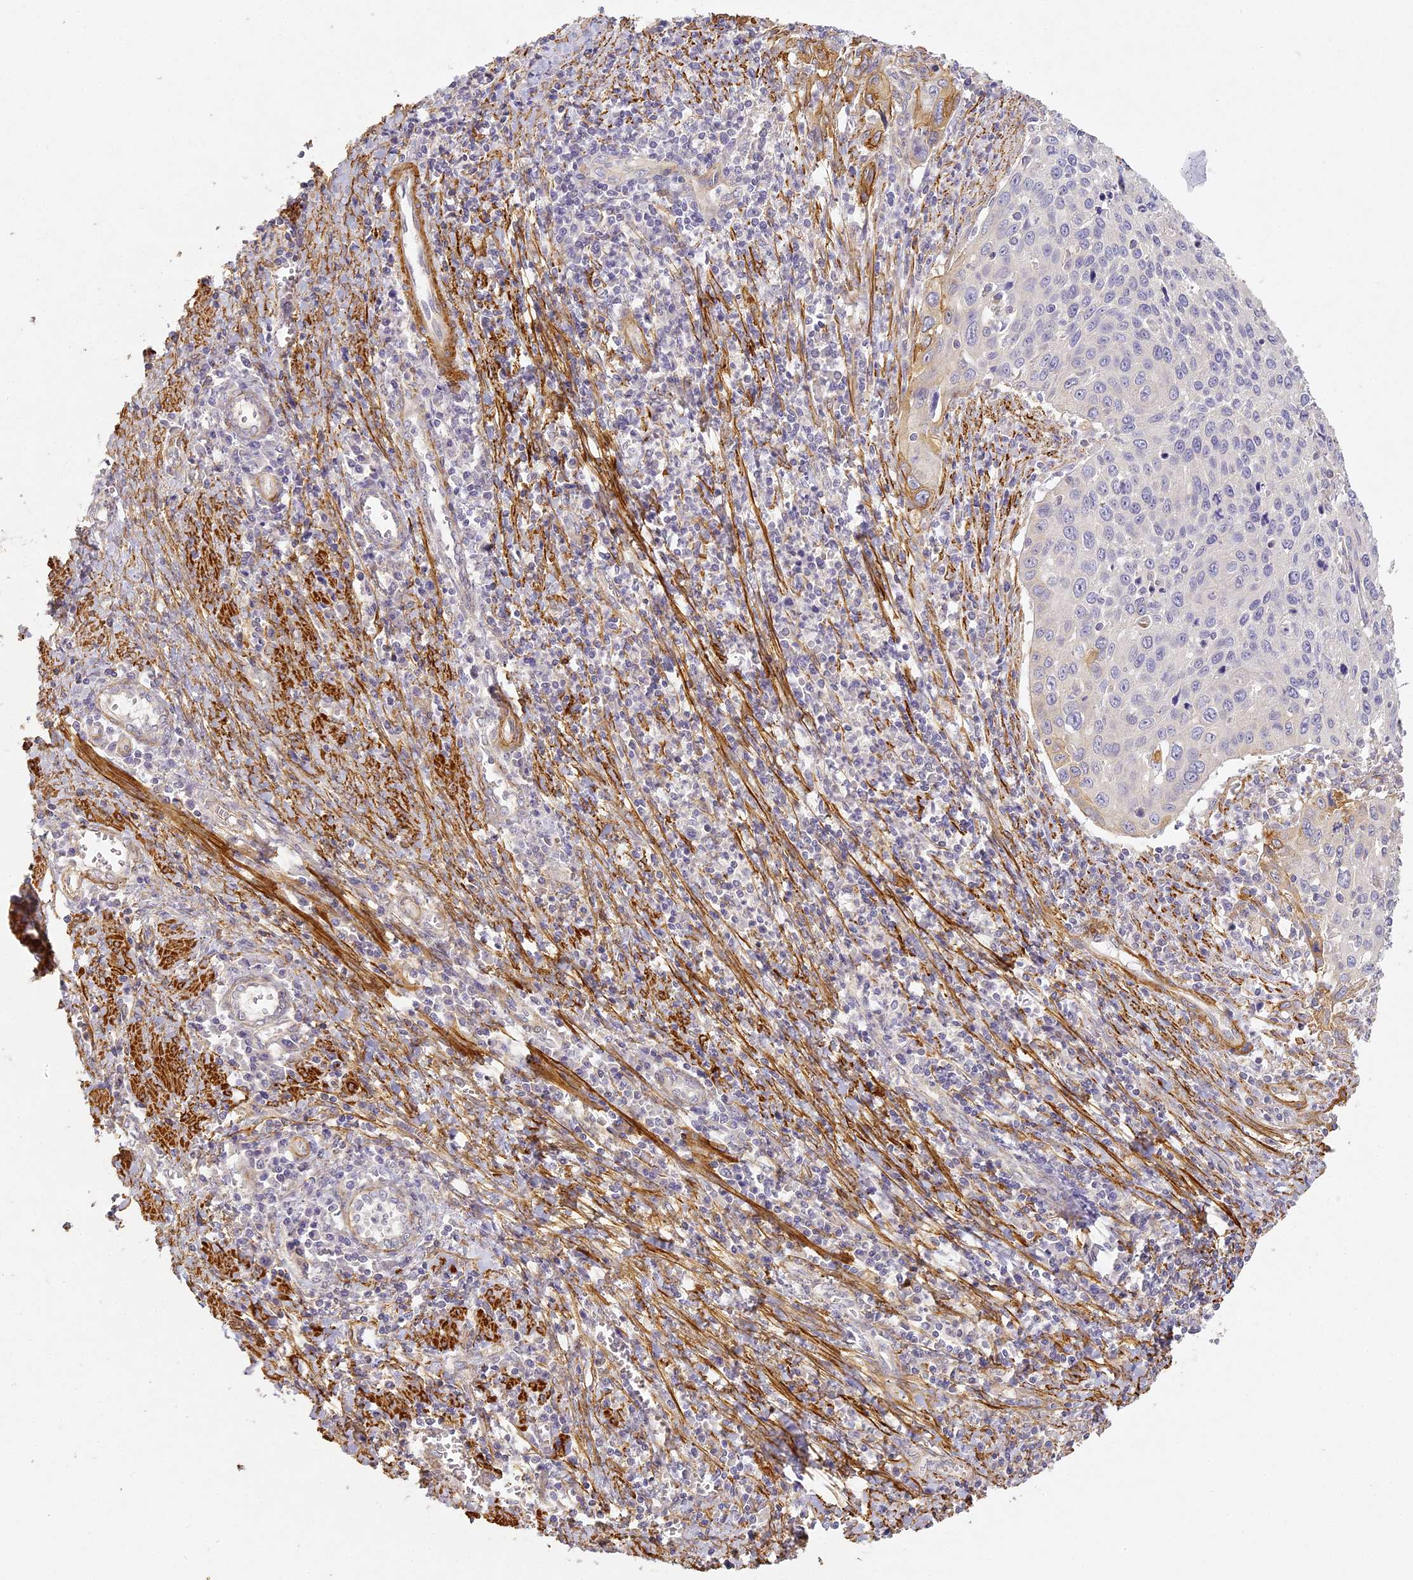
{"staining": {"intensity": "moderate", "quantity": "<25%", "location": "cytoplasmic/membranous"}, "tissue": "cervical cancer", "cell_type": "Tumor cells", "image_type": "cancer", "snomed": [{"axis": "morphology", "description": "Squamous cell carcinoma, NOS"}, {"axis": "topography", "description": "Cervix"}], "caption": "This image displays immunohistochemistry staining of human cervical squamous cell carcinoma, with low moderate cytoplasmic/membranous staining in approximately <25% of tumor cells.", "gene": "MED28", "patient": {"sex": "female", "age": 32}}